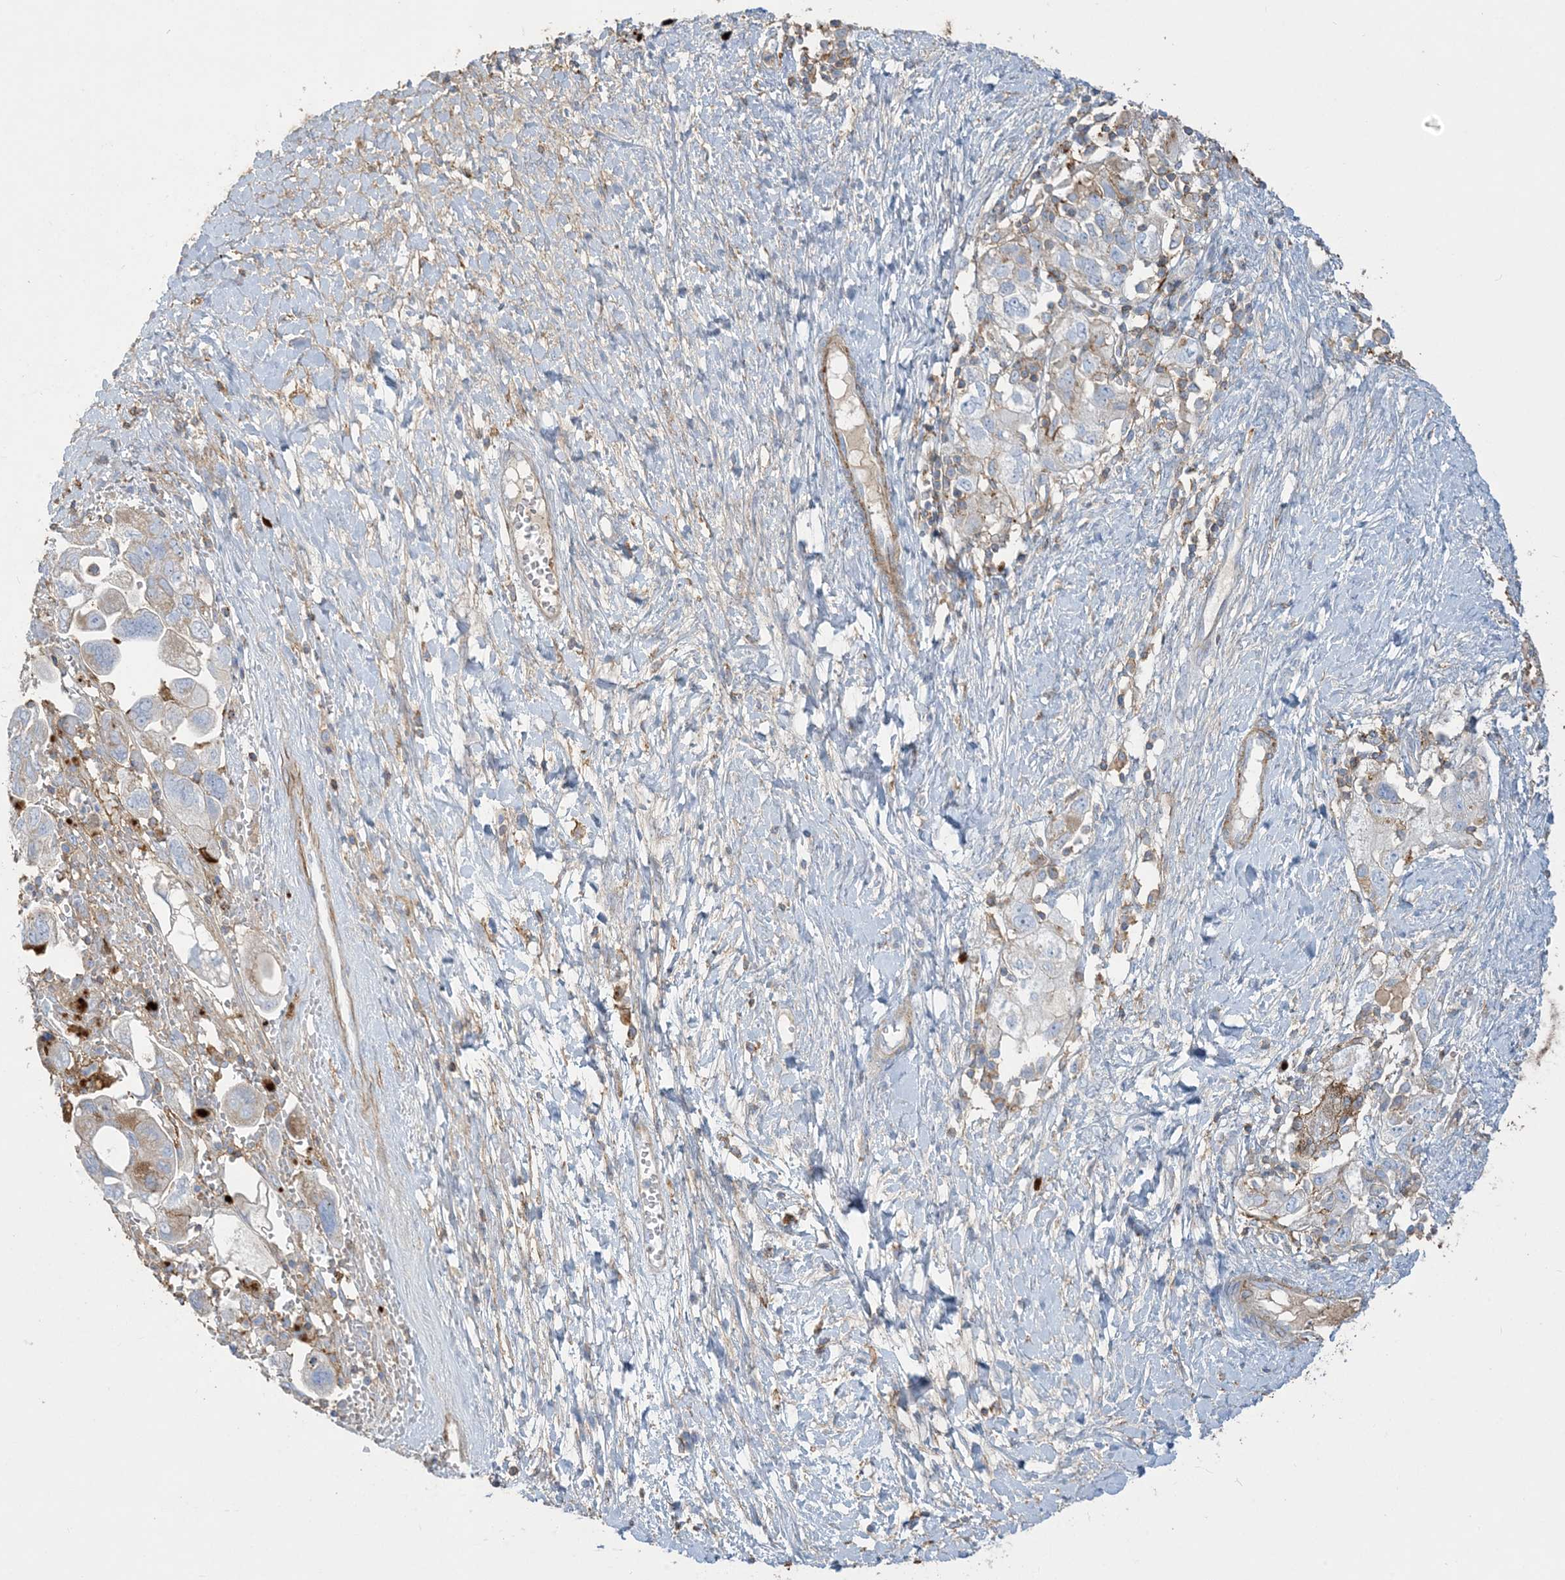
{"staining": {"intensity": "weak", "quantity": "<25%", "location": "cytoplasmic/membranous"}, "tissue": "ovarian cancer", "cell_type": "Tumor cells", "image_type": "cancer", "snomed": [{"axis": "morphology", "description": "Carcinoma, NOS"}, {"axis": "morphology", "description": "Cystadenocarcinoma, serous, NOS"}, {"axis": "topography", "description": "Ovary"}], "caption": "Ovarian cancer (carcinoma) was stained to show a protein in brown. There is no significant expression in tumor cells.", "gene": "GTF3C2", "patient": {"sex": "female", "age": 69}}